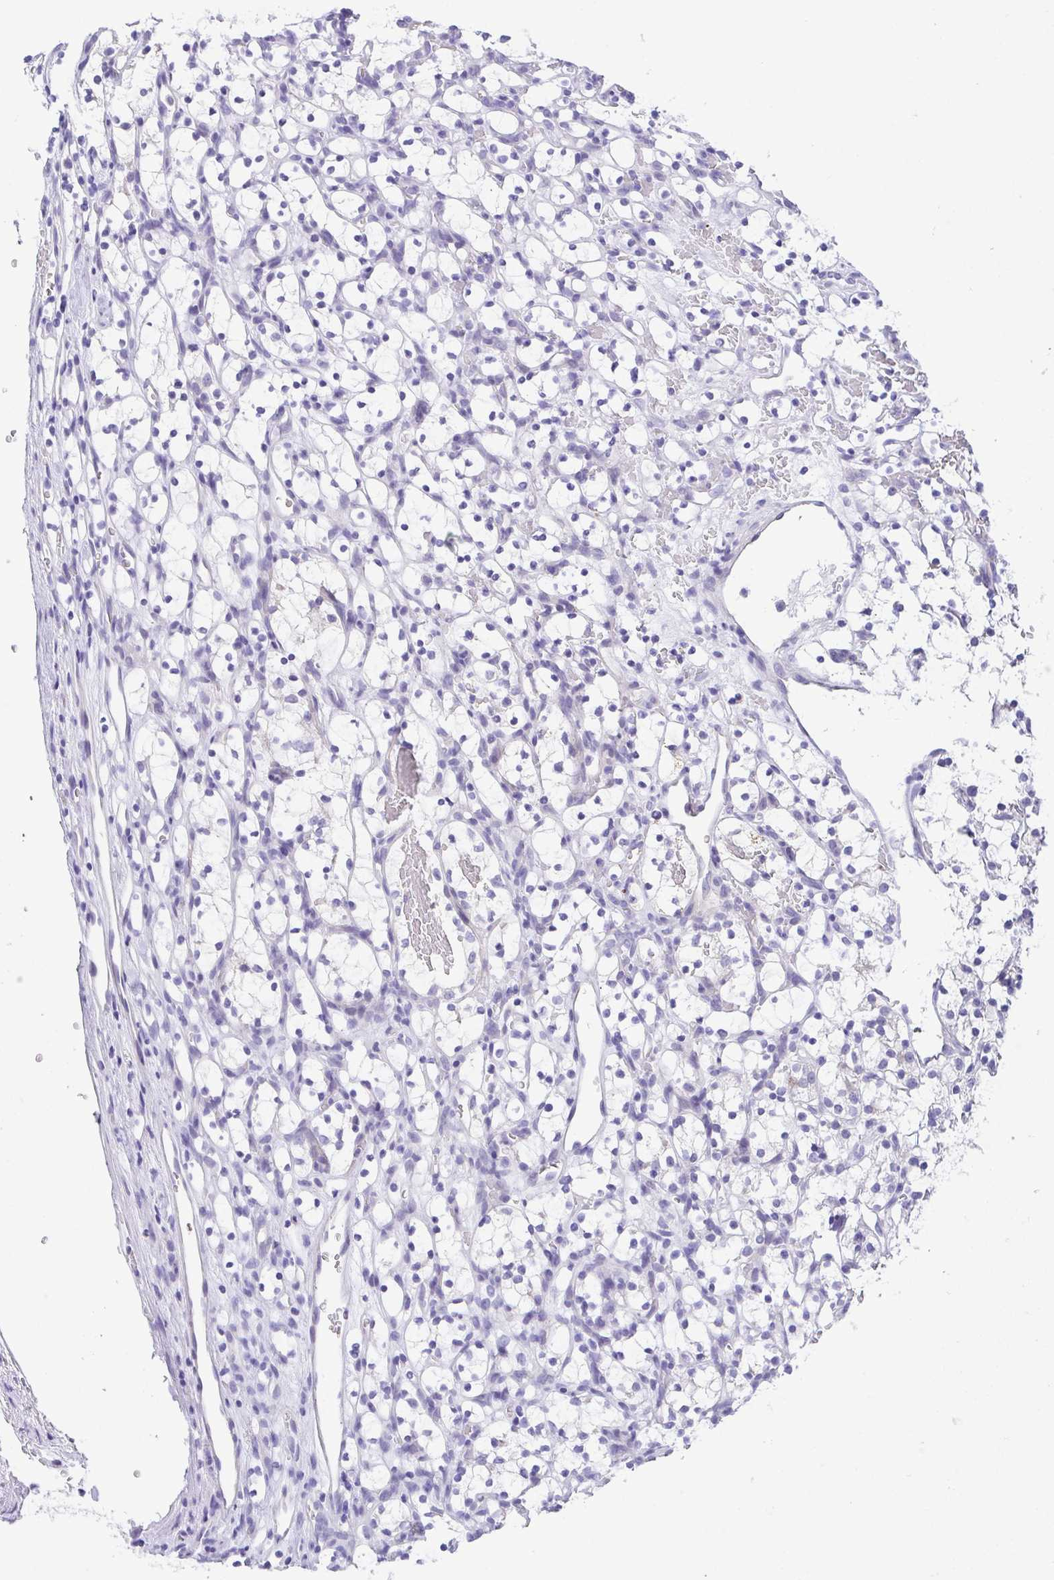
{"staining": {"intensity": "negative", "quantity": "none", "location": "none"}, "tissue": "renal cancer", "cell_type": "Tumor cells", "image_type": "cancer", "snomed": [{"axis": "morphology", "description": "Adenocarcinoma, NOS"}, {"axis": "topography", "description": "Kidney"}], "caption": "This is an immunohistochemistry image of human adenocarcinoma (renal). There is no staining in tumor cells.", "gene": "LUZP4", "patient": {"sex": "female", "age": 69}}